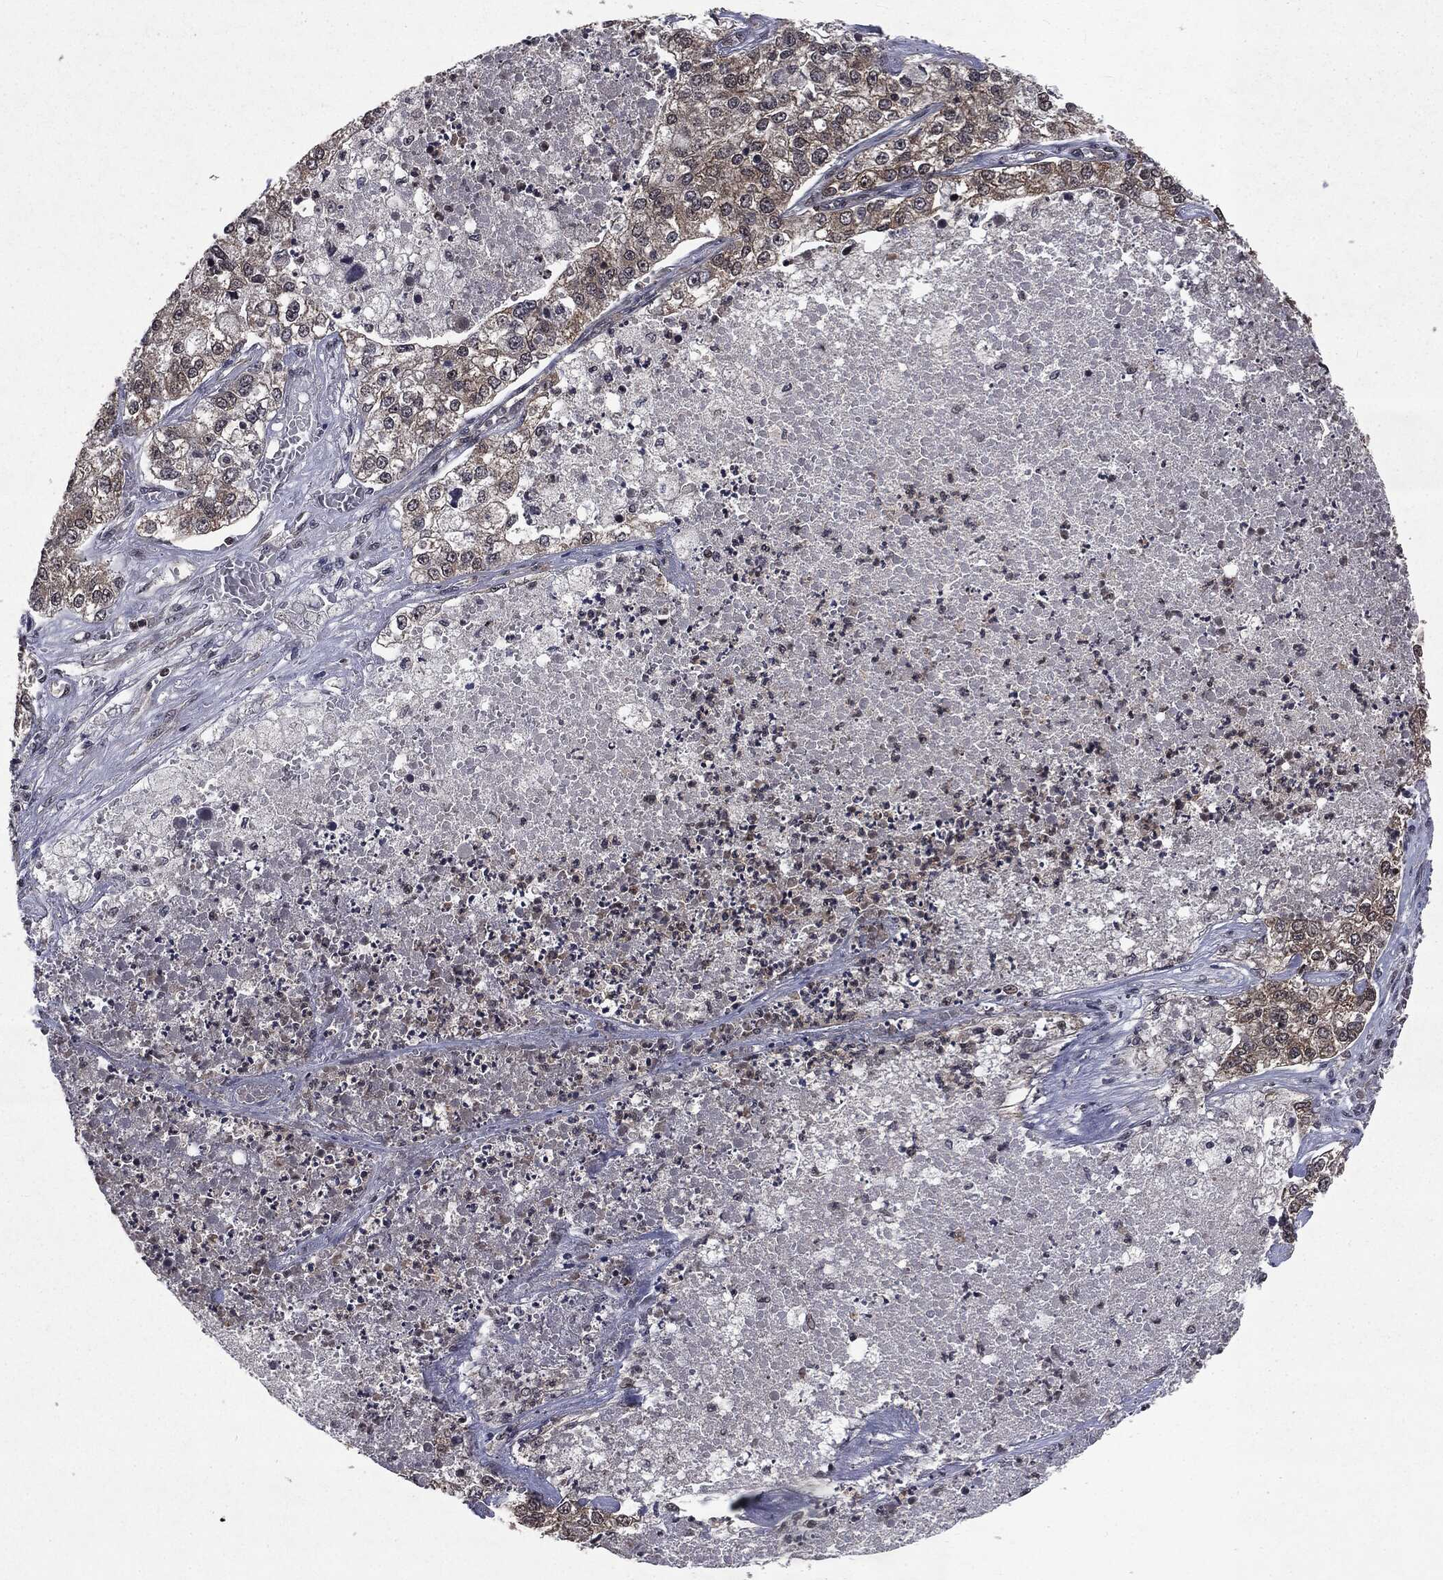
{"staining": {"intensity": "moderate", "quantity": "25%-75%", "location": "cytoplasmic/membranous"}, "tissue": "lung cancer", "cell_type": "Tumor cells", "image_type": "cancer", "snomed": [{"axis": "morphology", "description": "Adenocarcinoma, NOS"}, {"axis": "topography", "description": "Lung"}], "caption": "The image demonstrates immunohistochemical staining of lung adenocarcinoma. There is moderate cytoplasmic/membranous staining is present in about 25%-75% of tumor cells. The staining was performed using DAB (3,3'-diaminobenzidine), with brown indicating positive protein expression. Nuclei are stained blue with hematoxylin.", "gene": "STAU2", "patient": {"sex": "male", "age": 49}}